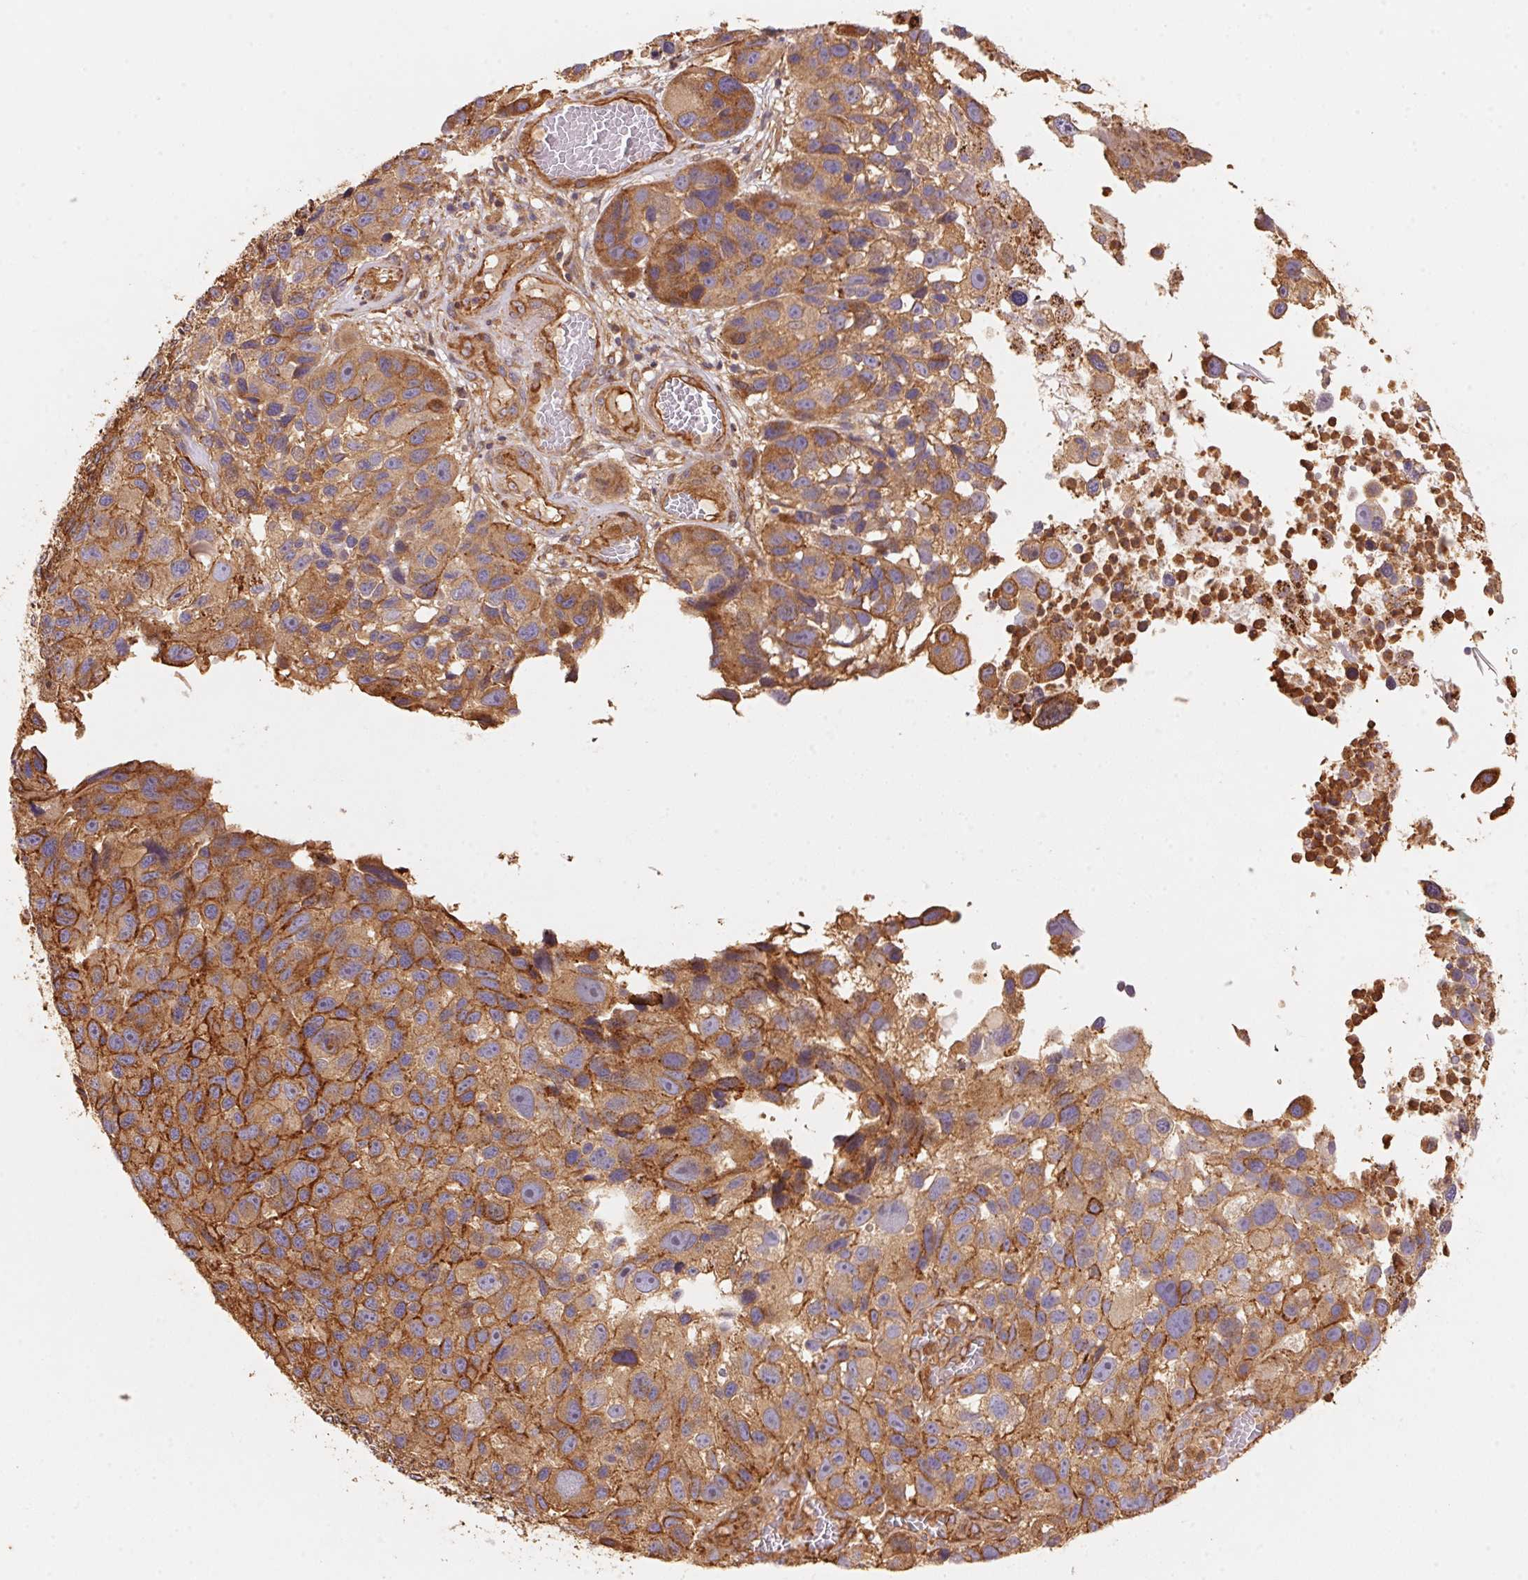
{"staining": {"intensity": "moderate", "quantity": ">75%", "location": "cytoplasmic/membranous"}, "tissue": "melanoma", "cell_type": "Tumor cells", "image_type": "cancer", "snomed": [{"axis": "morphology", "description": "Malignant melanoma, NOS"}, {"axis": "topography", "description": "Skin"}], "caption": "A brown stain highlights moderate cytoplasmic/membranous positivity of a protein in melanoma tumor cells.", "gene": "FRAS1", "patient": {"sex": "male", "age": 53}}